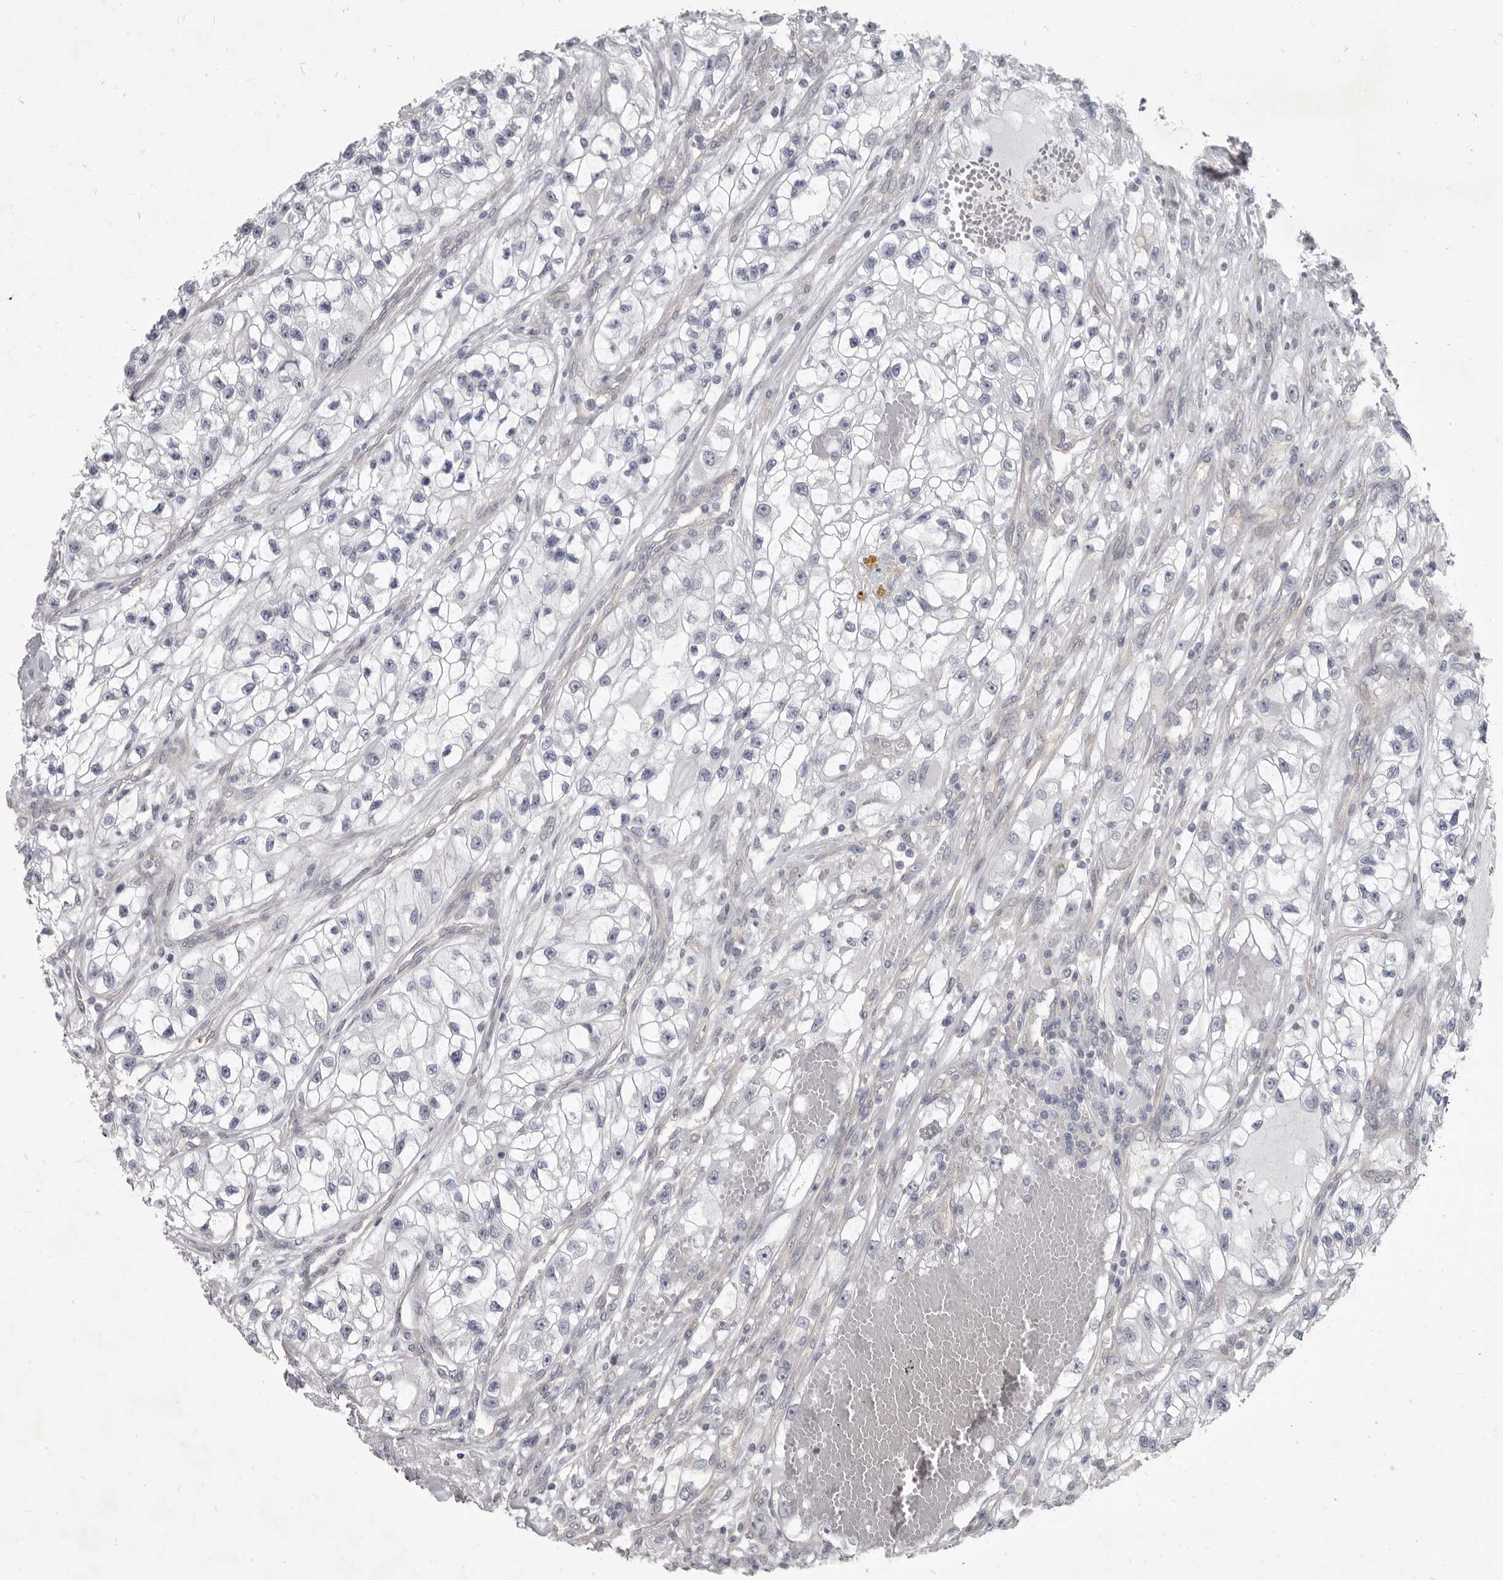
{"staining": {"intensity": "negative", "quantity": "none", "location": "none"}, "tissue": "renal cancer", "cell_type": "Tumor cells", "image_type": "cancer", "snomed": [{"axis": "morphology", "description": "Adenocarcinoma, NOS"}, {"axis": "topography", "description": "Kidney"}], "caption": "This is an IHC histopathology image of human adenocarcinoma (renal). There is no positivity in tumor cells.", "gene": "GSK3B", "patient": {"sex": "female", "age": 57}}